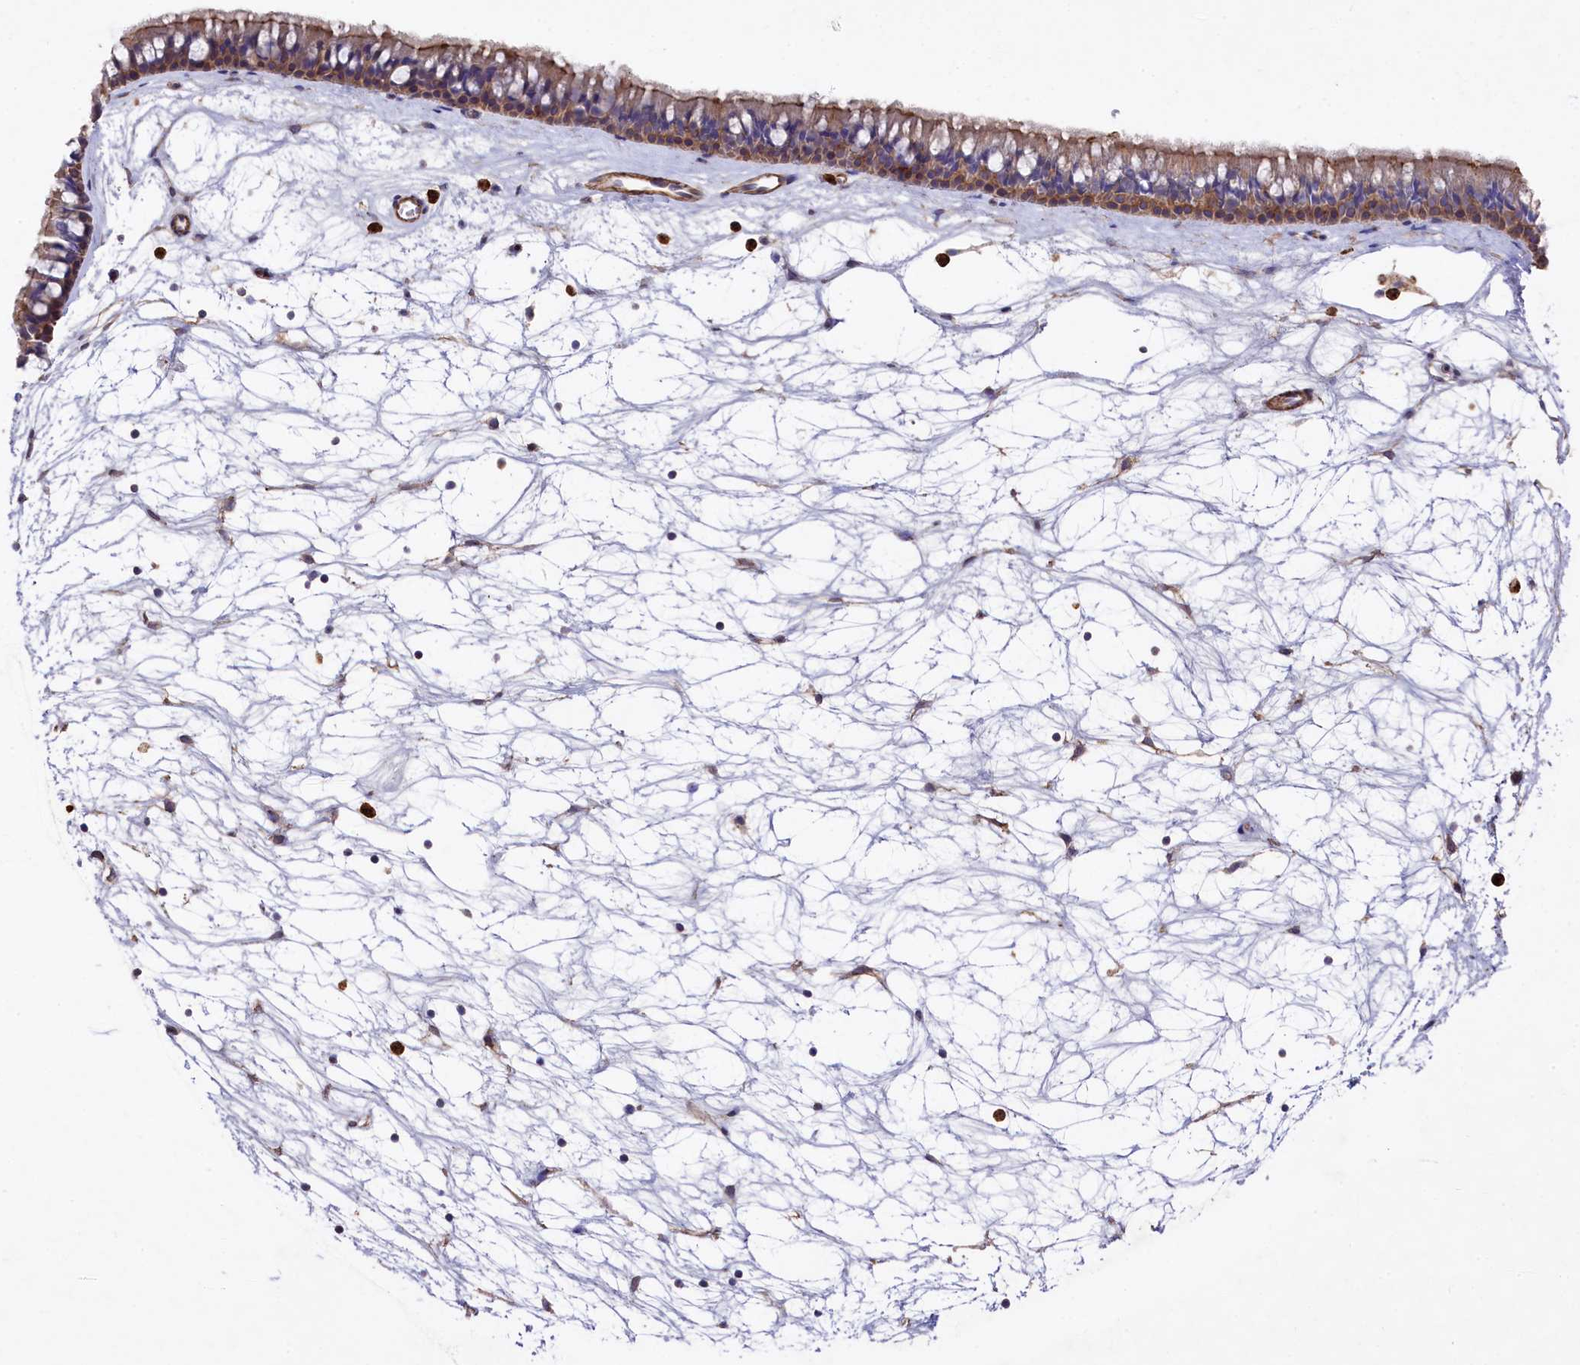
{"staining": {"intensity": "moderate", "quantity": ">75%", "location": "cytoplasmic/membranous"}, "tissue": "nasopharynx", "cell_type": "Respiratory epithelial cells", "image_type": "normal", "snomed": [{"axis": "morphology", "description": "Normal tissue, NOS"}, {"axis": "topography", "description": "Nasopharynx"}], "caption": "Immunohistochemical staining of normal nasopharynx exhibits medium levels of moderate cytoplasmic/membranous expression in about >75% of respiratory epithelial cells.", "gene": "RAPSN", "patient": {"sex": "male", "age": 64}}